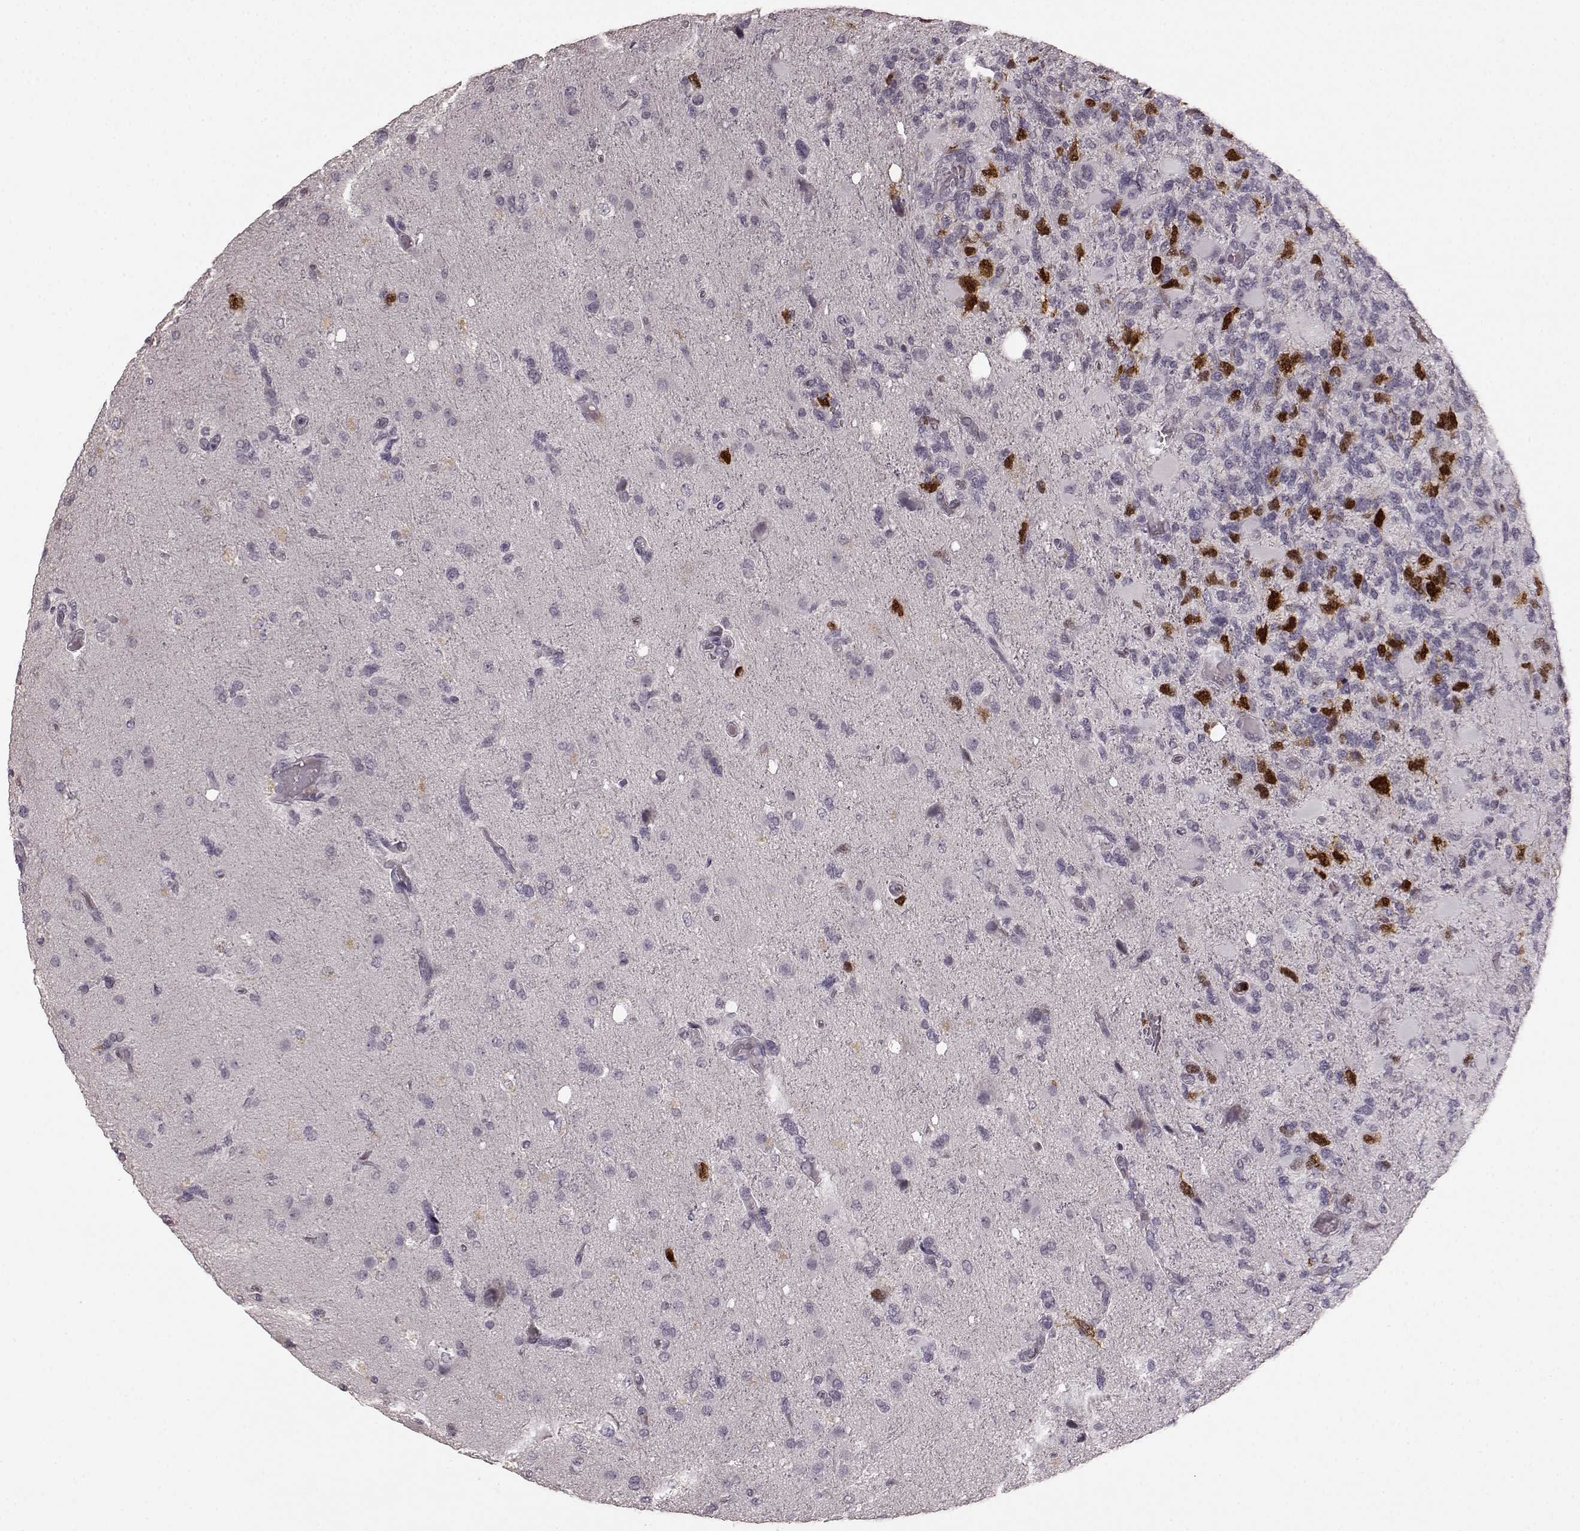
{"staining": {"intensity": "strong", "quantity": "<25%", "location": "nuclear"}, "tissue": "glioma", "cell_type": "Tumor cells", "image_type": "cancer", "snomed": [{"axis": "morphology", "description": "Glioma, malignant, High grade"}, {"axis": "topography", "description": "Brain"}], "caption": "Immunohistochemistry (IHC) image of human glioma stained for a protein (brown), which shows medium levels of strong nuclear staining in approximately <25% of tumor cells.", "gene": "CCNA2", "patient": {"sex": "female", "age": 71}}